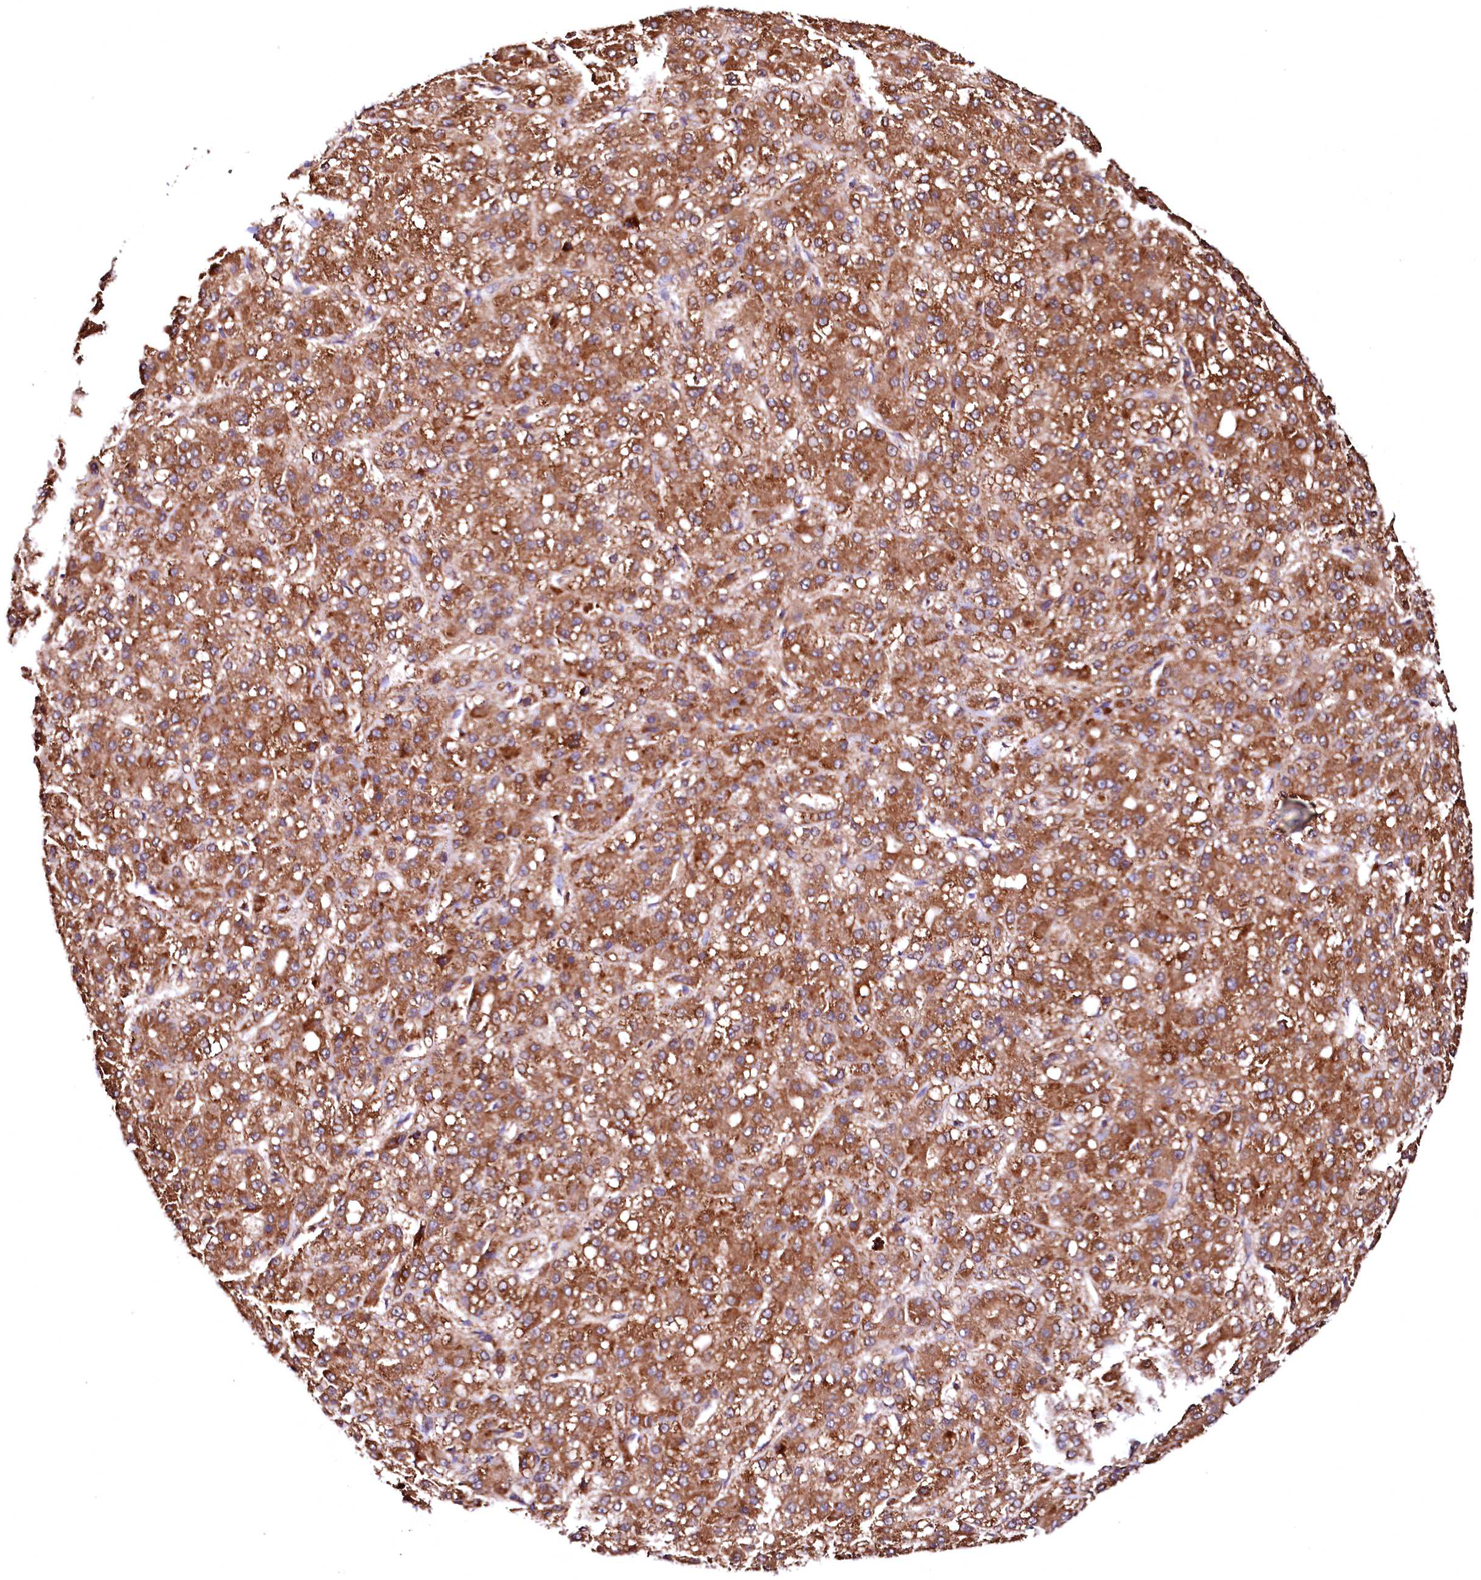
{"staining": {"intensity": "strong", "quantity": ">75%", "location": "cytoplasmic/membranous"}, "tissue": "liver cancer", "cell_type": "Tumor cells", "image_type": "cancer", "snomed": [{"axis": "morphology", "description": "Carcinoma, Hepatocellular, NOS"}, {"axis": "topography", "description": "Liver"}], "caption": "High-magnification brightfield microscopy of liver cancer (hepatocellular carcinoma) stained with DAB (brown) and counterstained with hematoxylin (blue). tumor cells exhibit strong cytoplasmic/membranous staining is seen in about>75% of cells.", "gene": "ST3GAL1", "patient": {"sex": "male", "age": 67}}